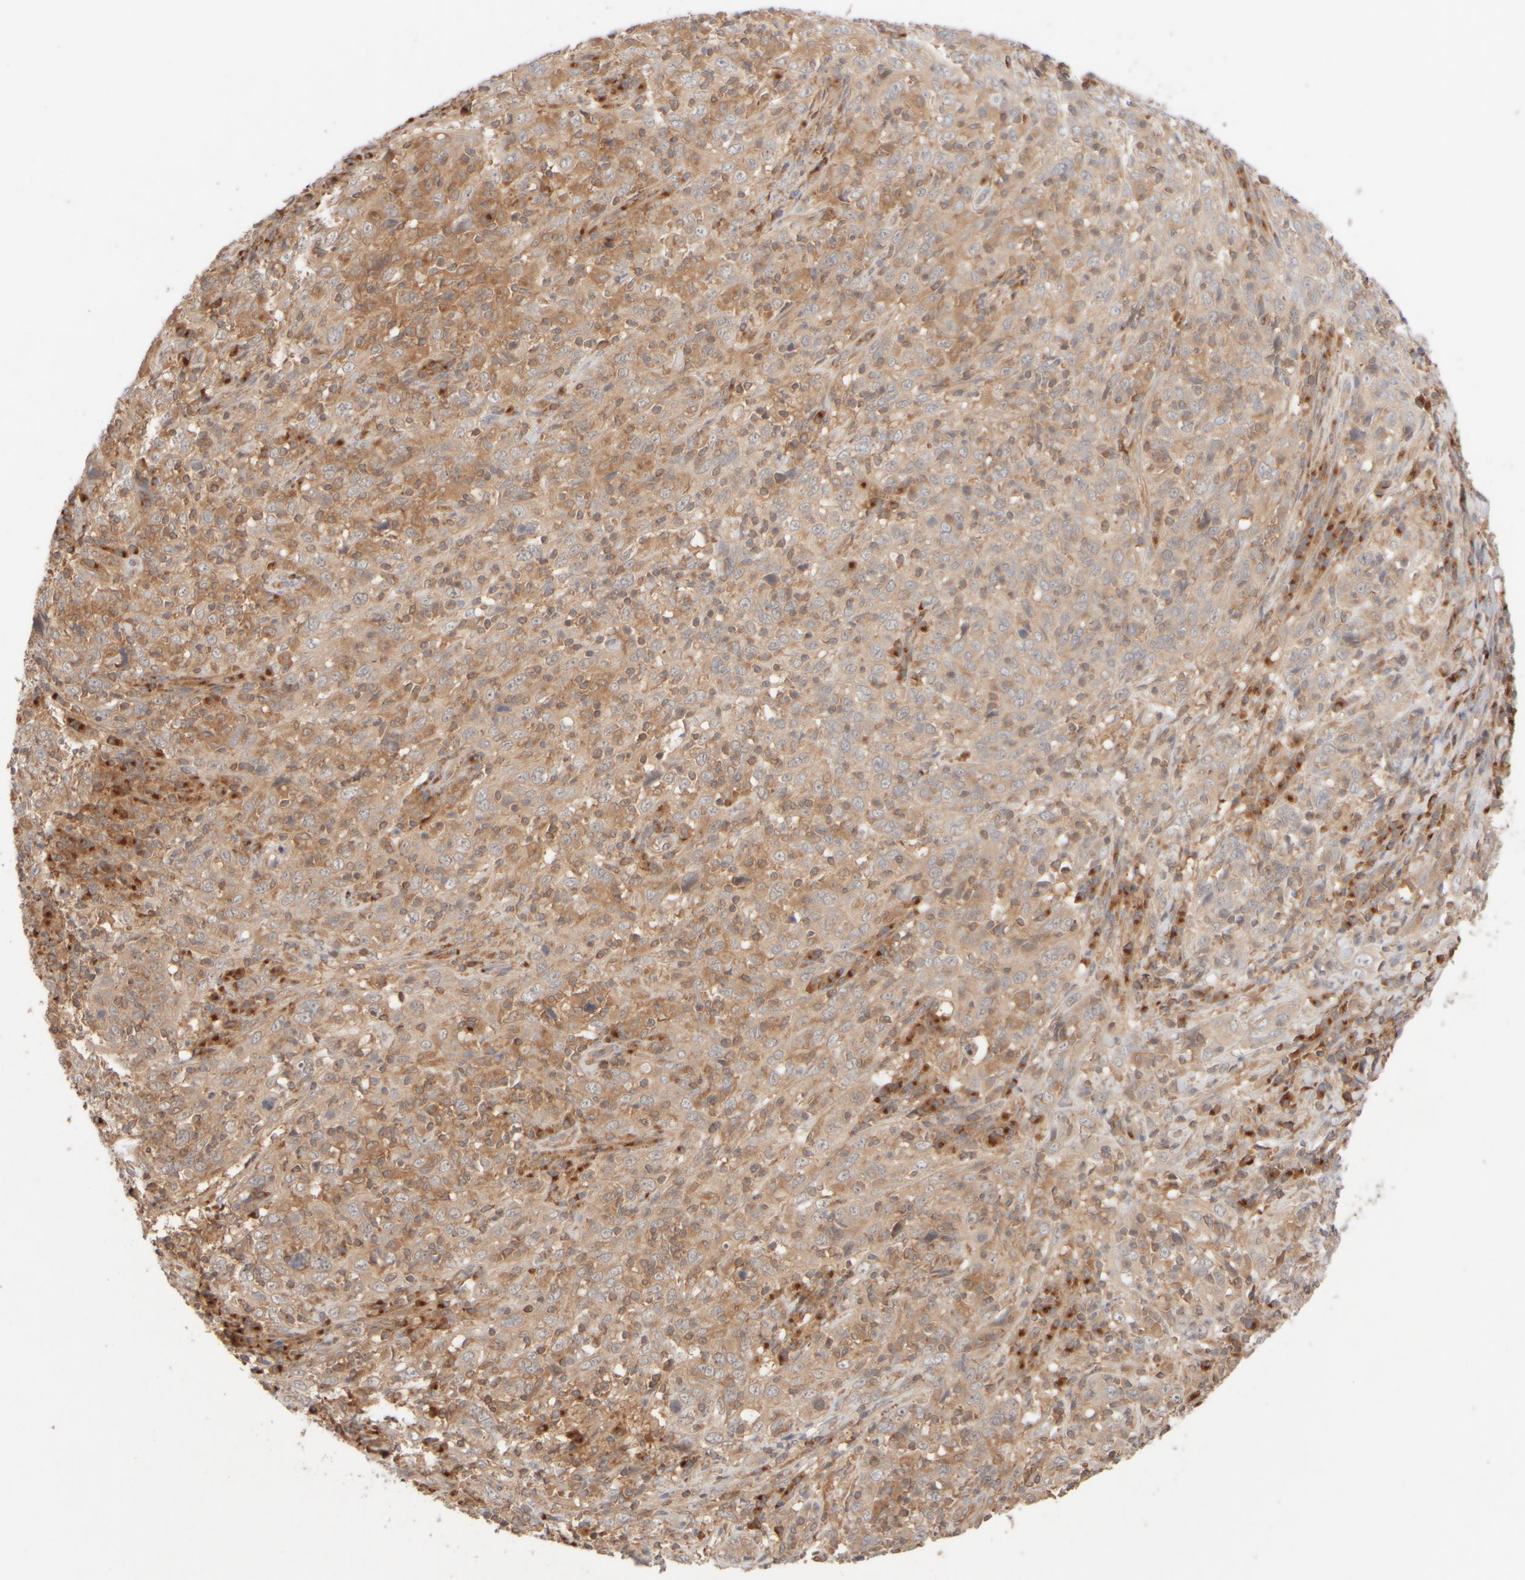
{"staining": {"intensity": "weak", "quantity": ">75%", "location": "cytoplasmic/membranous"}, "tissue": "cervical cancer", "cell_type": "Tumor cells", "image_type": "cancer", "snomed": [{"axis": "morphology", "description": "Squamous cell carcinoma, NOS"}, {"axis": "topography", "description": "Cervix"}], "caption": "The photomicrograph displays a brown stain indicating the presence of a protein in the cytoplasmic/membranous of tumor cells in cervical cancer. (DAB (3,3'-diaminobenzidine) IHC, brown staining for protein, blue staining for nuclei).", "gene": "RABEP1", "patient": {"sex": "female", "age": 46}}